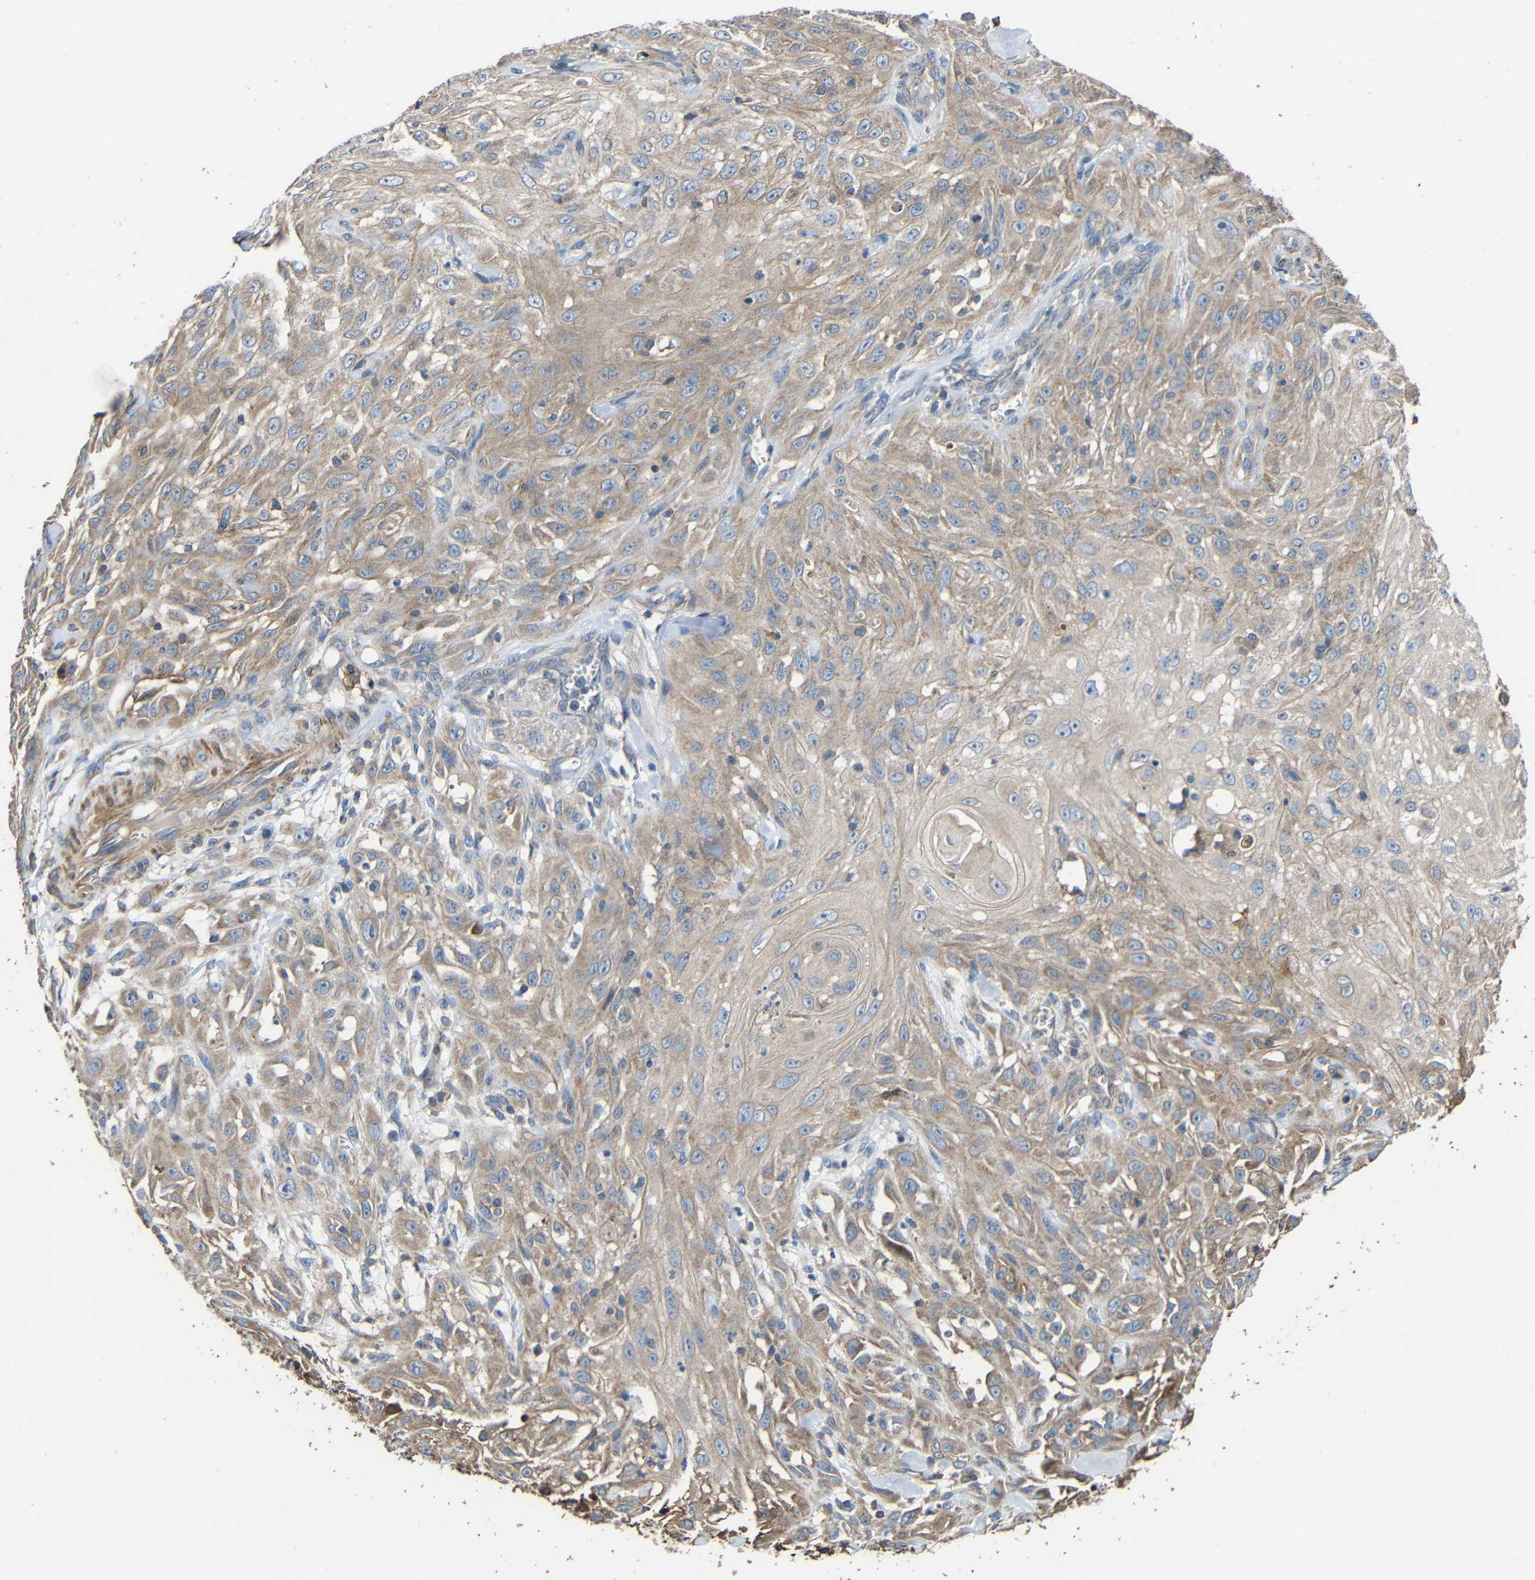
{"staining": {"intensity": "weak", "quantity": "<25%", "location": "cytoplasmic/membranous"}, "tissue": "skin cancer", "cell_type": "Tumor cells", "image_type": "cancer", "snomed": [{"axis": "morphology", "description": "Squamous cell carcinoma, NOS"}, {"axis": "topography", "description": "Skin"}], "caption": "The photomicrograph exhibits no significant positivity in tumor cells of skin cancer. The staining was performed using DAB to visualize the protein expression in brown, while the nuclei were stained in blue with hematoxylin (Magnification: 20x).", "gene": "RHOT2", "patient": {"sex": "male", "age": 75}}